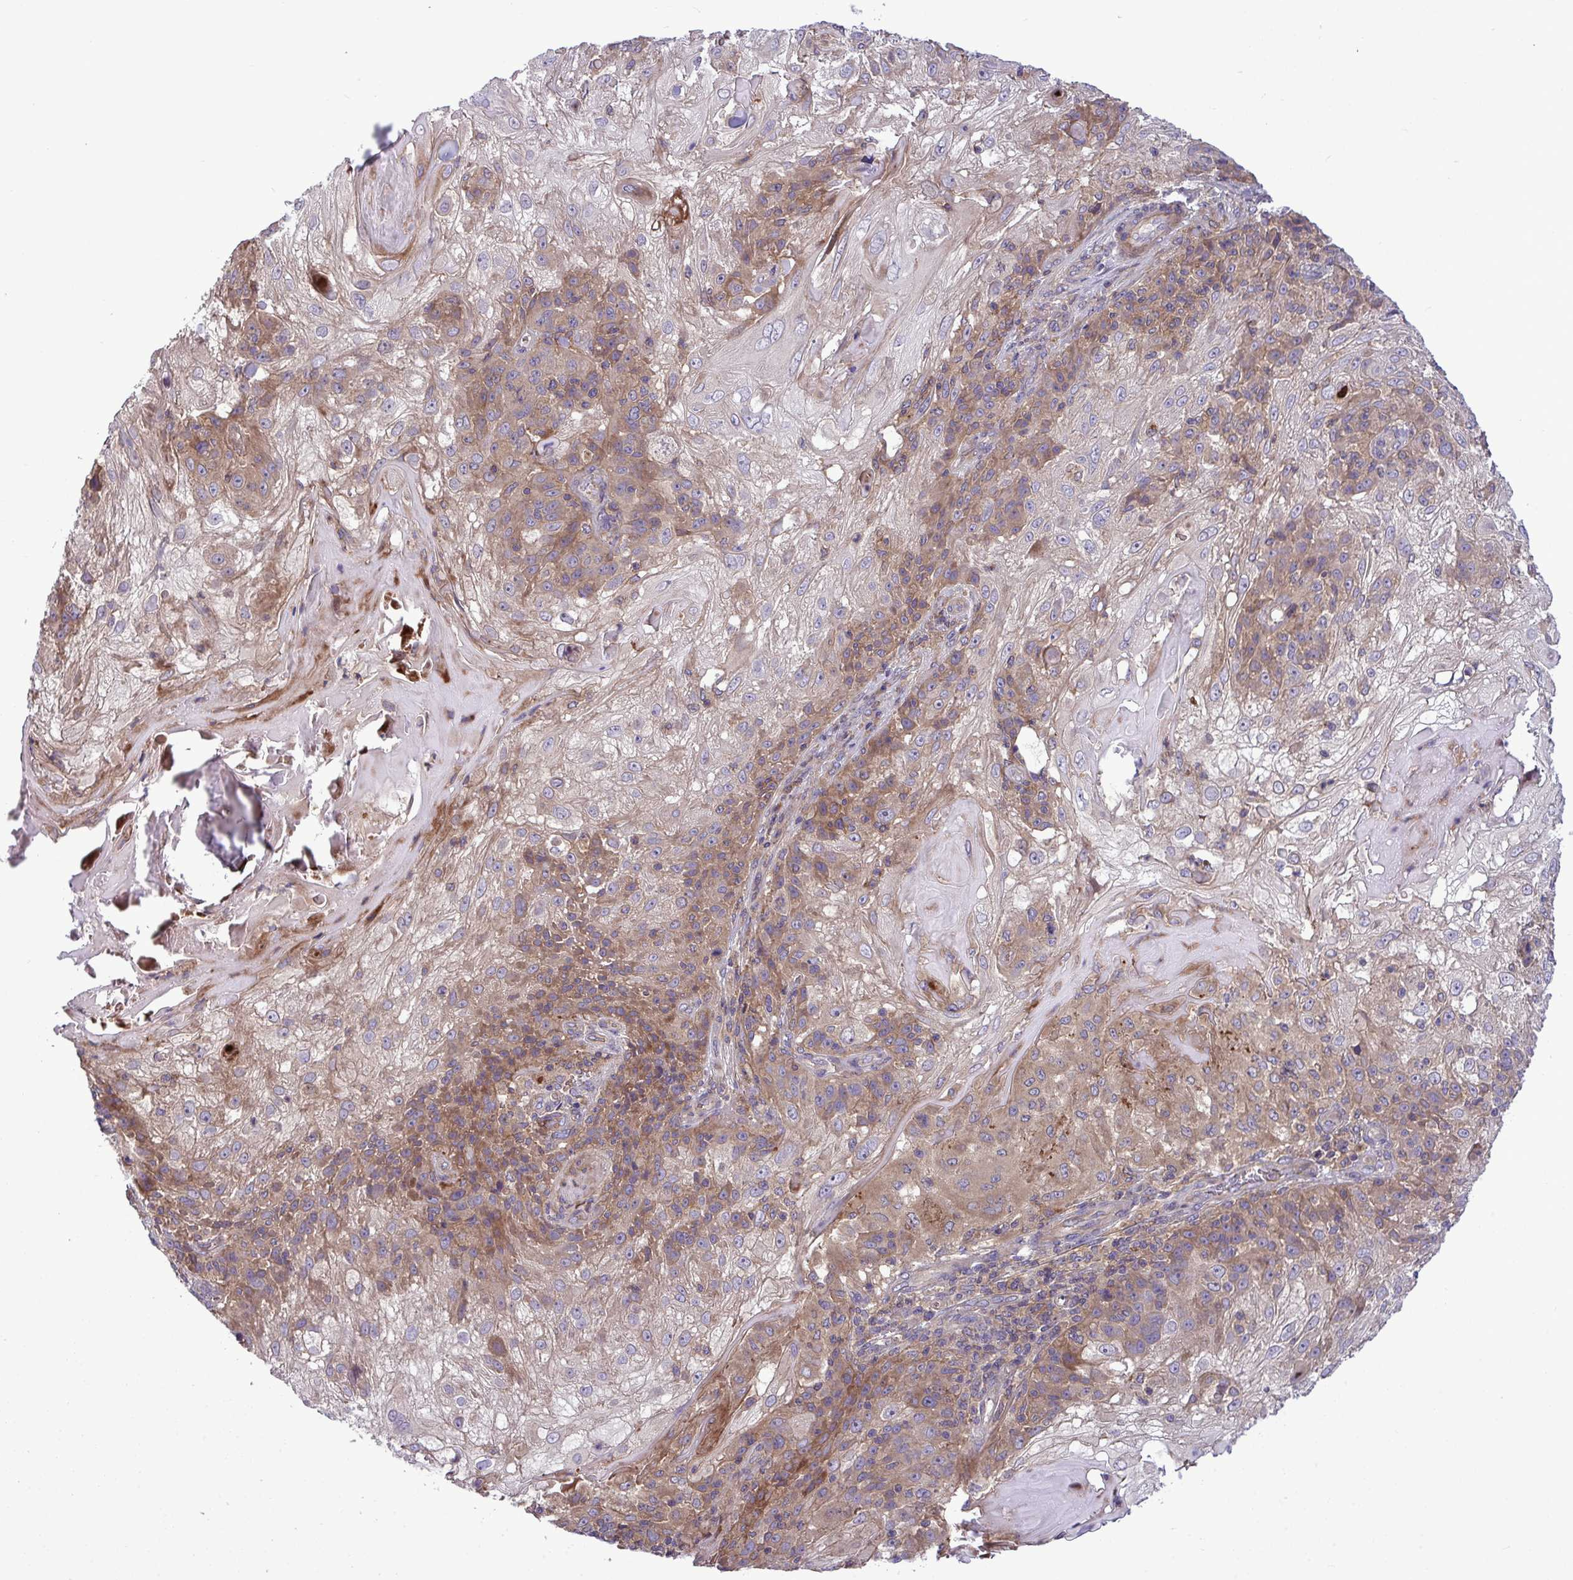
{"staining": {"intensity": "weak", "quantity": "25%-75%", "location": "cytoplasmic/membranous"}, "tissue": "skin cancer", "cell_type": "Tumor cells", "image_type": "cancer", "snomed": [{"axis": "morphology", "description": "Normal tissue, NOS"}, {"axis": "morphology", "description": "Squamous cell carcinoma, NOS"}, {"axis": "topography", "description": "Skin"}], "caption": "Human squamous cell carcinoma (skin) stained with a brown dye displays weak cytoplasmic/membranous positive positivity in approximately 25%-75% of tumor cells.", "gene": "GRB14", "patient": {"sex": "female", "age": 83}}